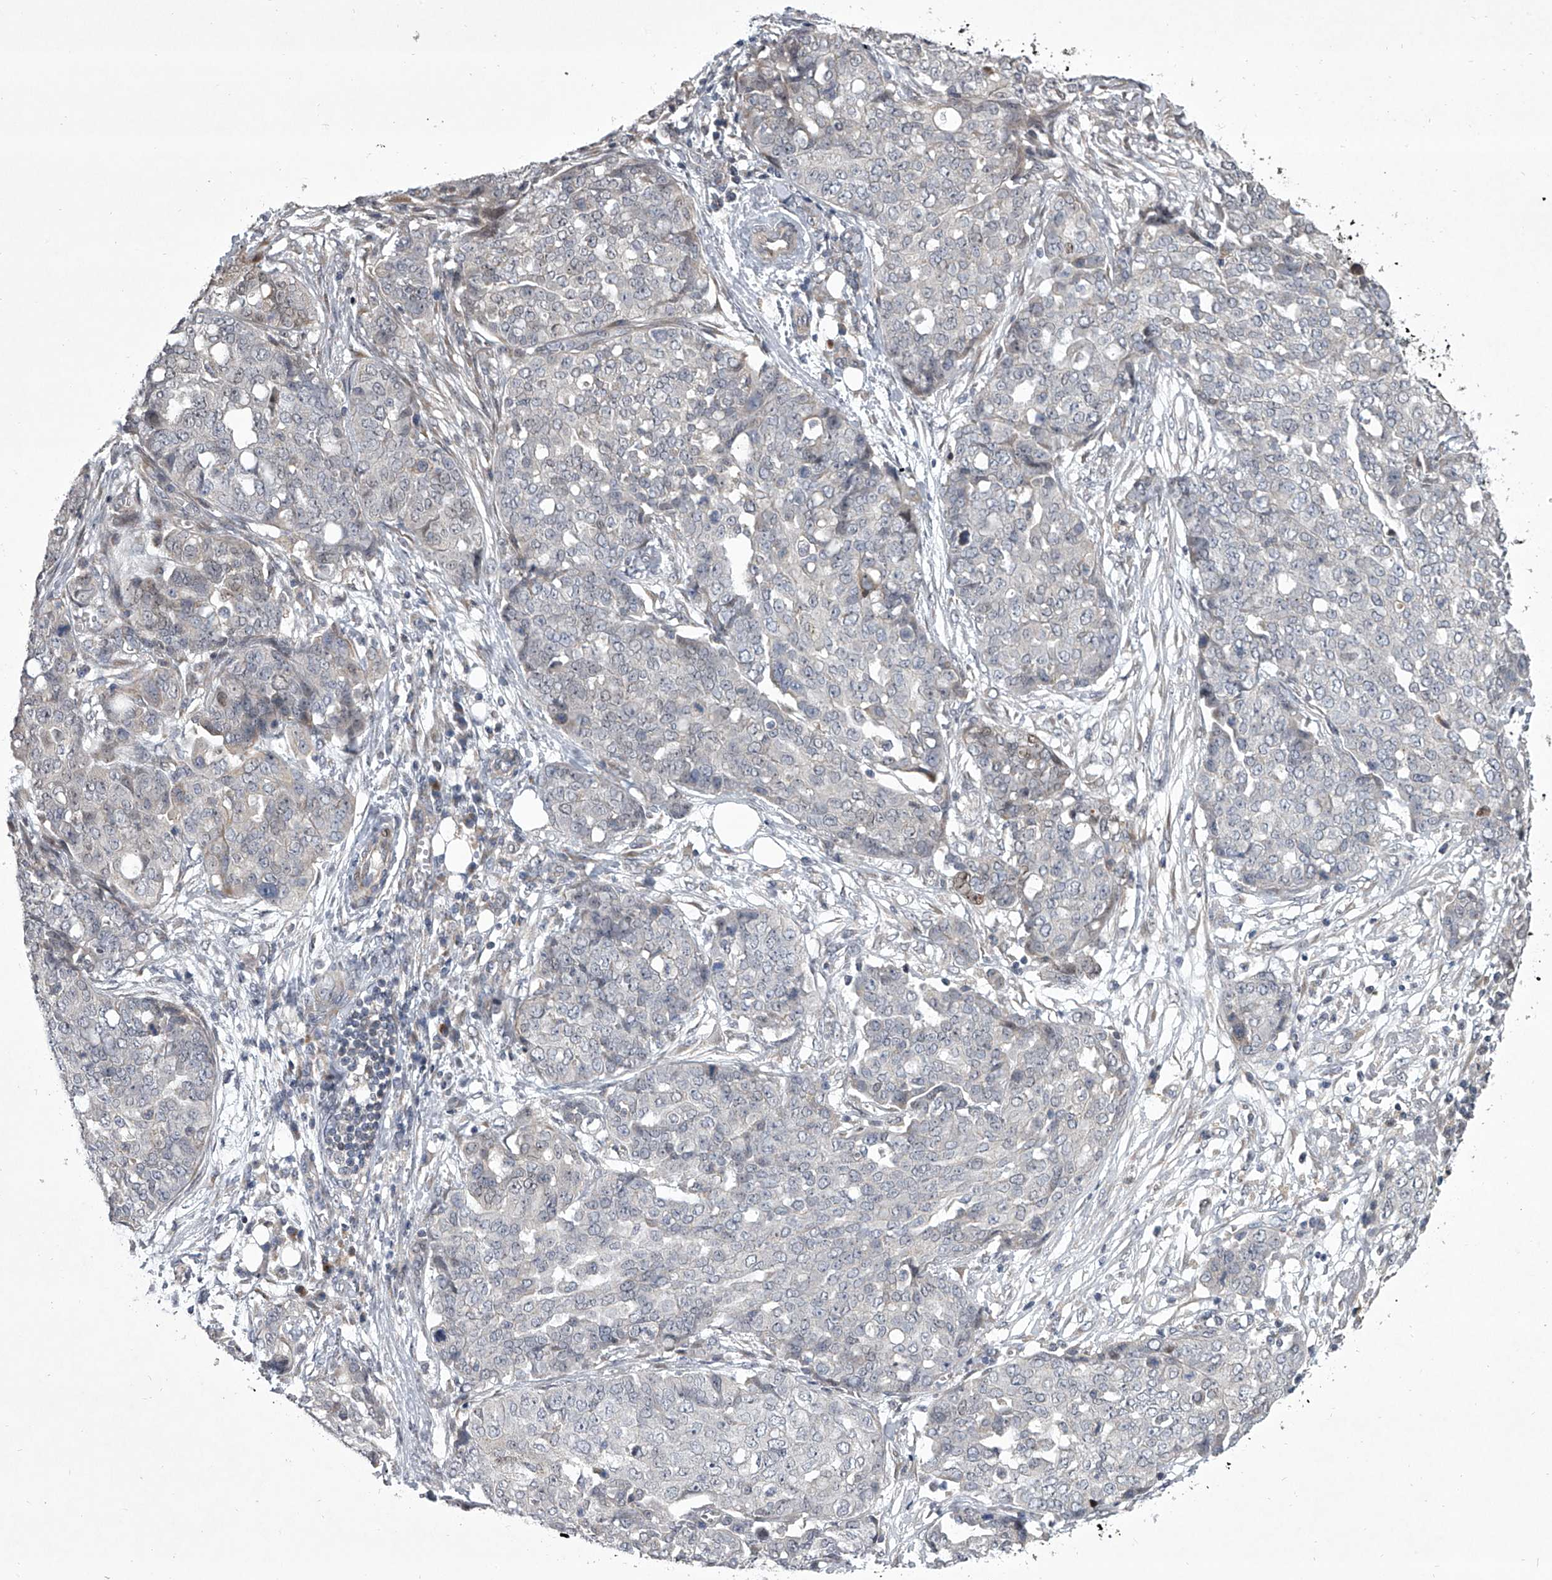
{"staining": {"intensity": "negative", "quantity": "none", "location": "none"}, "tissue": "ovarian cancer", "cell_type": "Tumor cells", "image_type": "cancer", "snomed": [{"axis": "morphology", "description": "Cystadenocarcinoma, serous, NOS"}, {"axis": "topography", "description": "Soft tissue"}, {"axis": "topography", "description": "Ovary"}], "caption": "A photomicrograph of ovarian serous cystadenocarcinoma stained for a protein demonstrates no brown staining in tumor cells. The staining is performed using DAB brown chromogen with nuclei counter-stained in using hematoxylin.", "gene": "HEATR6", "patient": {"sex": "female", "age": 57}}